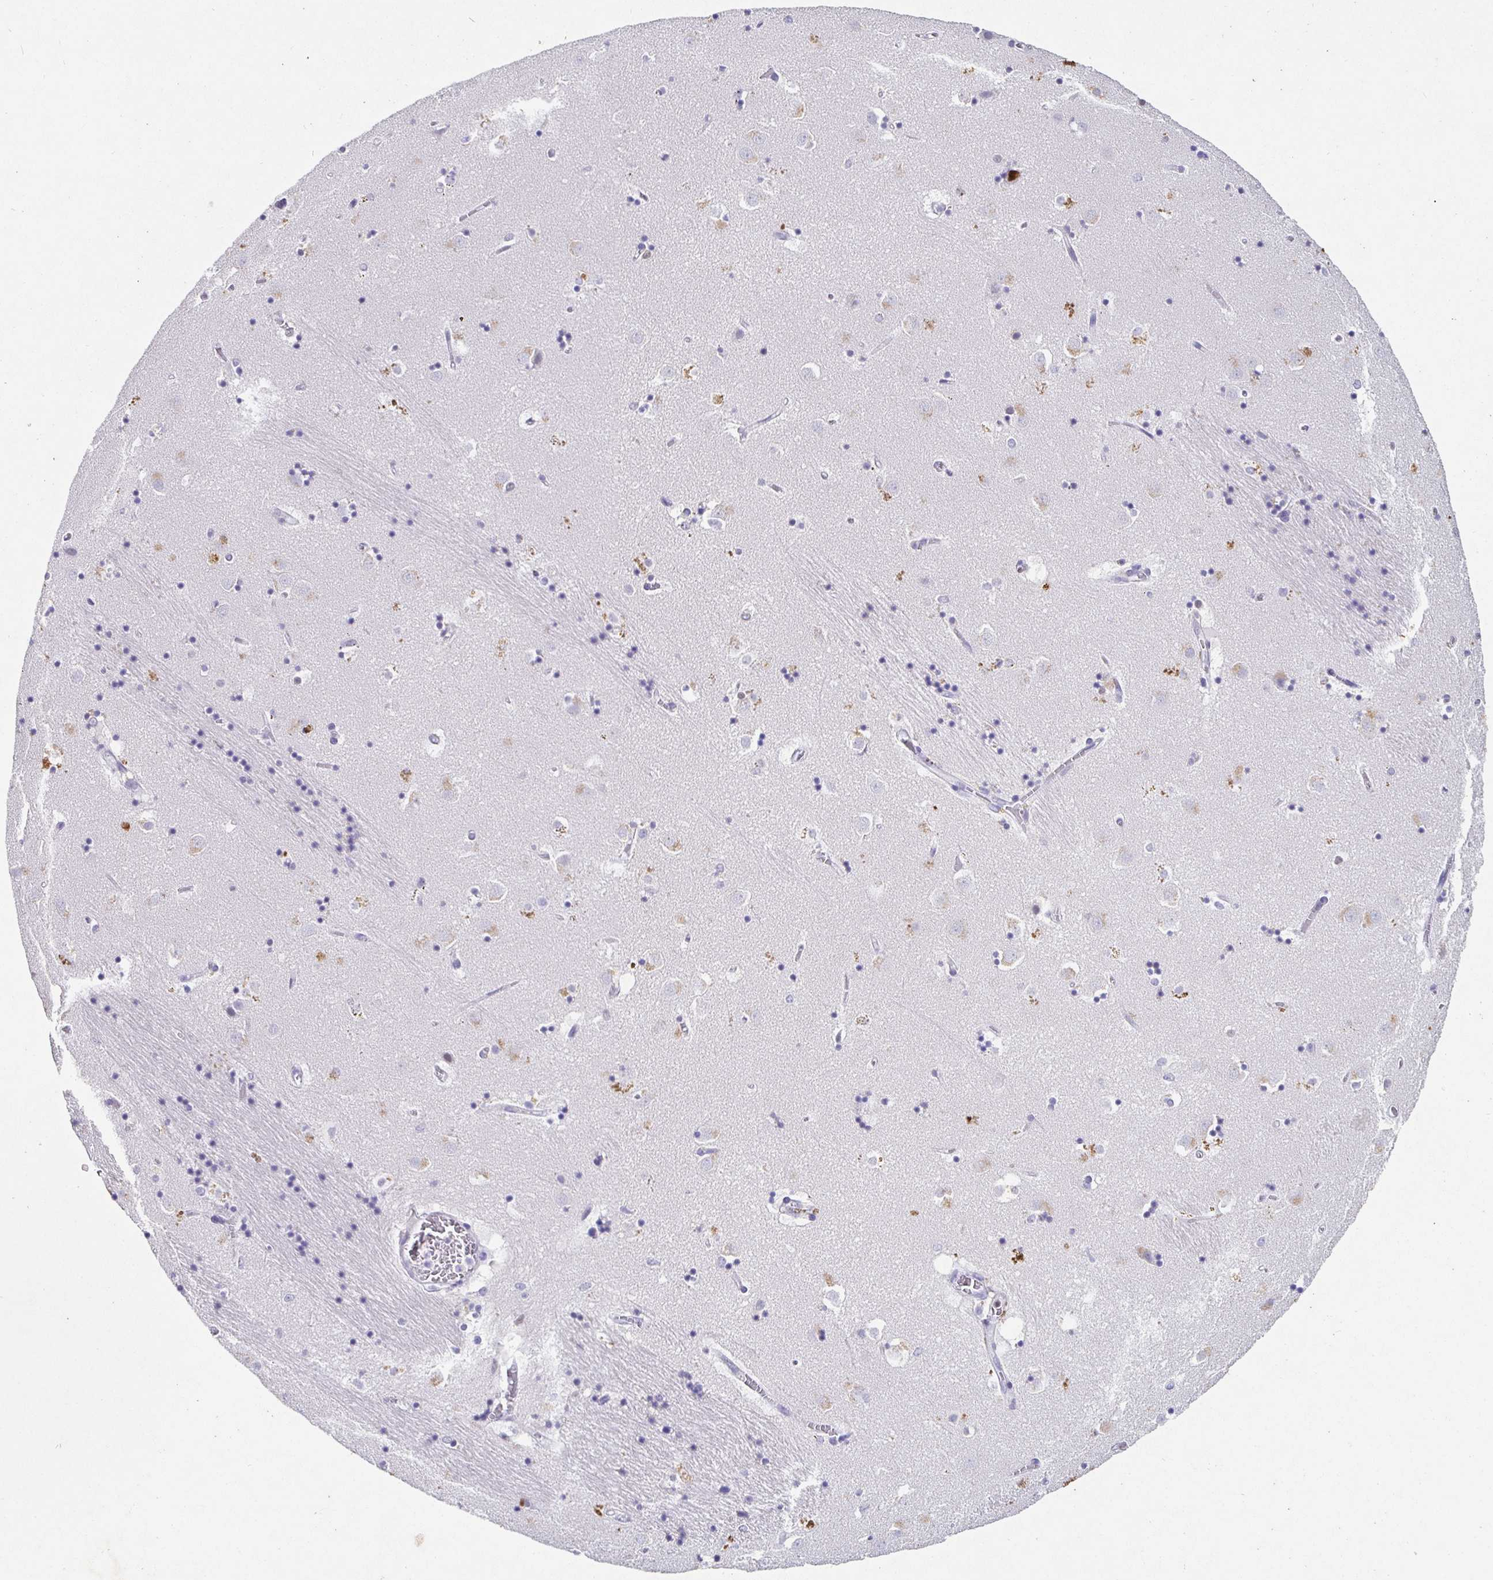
{"staining": {"intensity": "negative", "quantity": "none", "location": "none"}, "tissue": "caudate", "cell_type": "Glial cells", "image_type": "normal", "snomed": [{"axis": "morphology", "description": "Normal tissue, NOS"}, {"axis": "topography", "description": "Lateral ventricle wall"}], "caption": "Immunohistochemical staining of normal human caudate displays no significant positivity in glial cells.", "gene": "SATB1", "patient": {"sex": "male", "age": 58}}